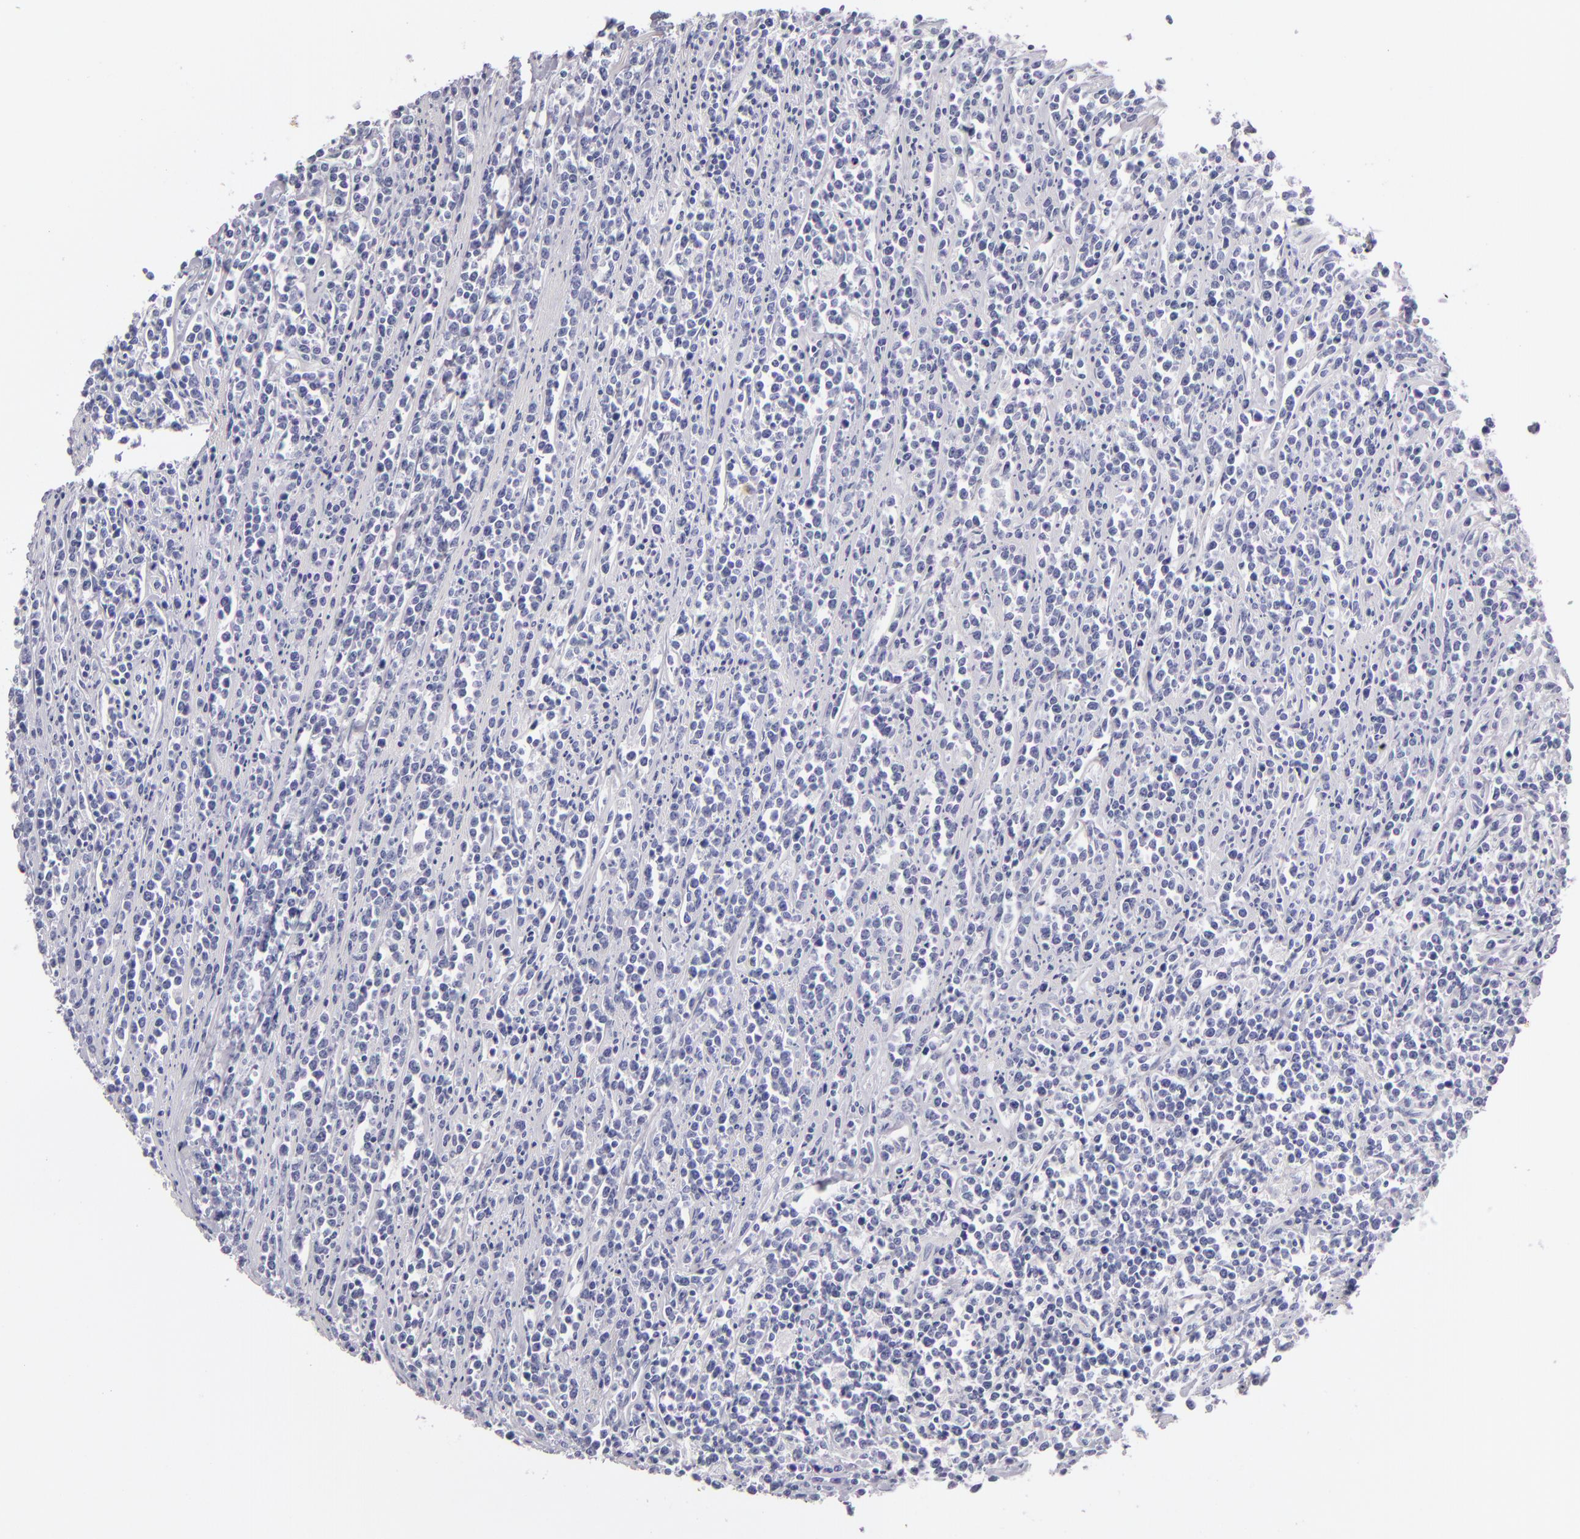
{"staining": {"intensity": "negative", "quantity": "none", "location": "none"}, "tissue": "lymphoma", "cell_type": "Tumor cells", "image_type": "cancer", "snomed": [{"axis": "morphology", "description": "Malignant lymphoma, non-Hodgkin's type, High grade"}, {"axis": "topography", "description": "Small intestine"}, {"axis": "topography", "description": "Colon"}], "caption": "Immunohistochemical staining of lymphoma exhibits no significant expression in tumor cells.", "gene": "FABP1", "patient": {"sex": "male", "age": 8}}